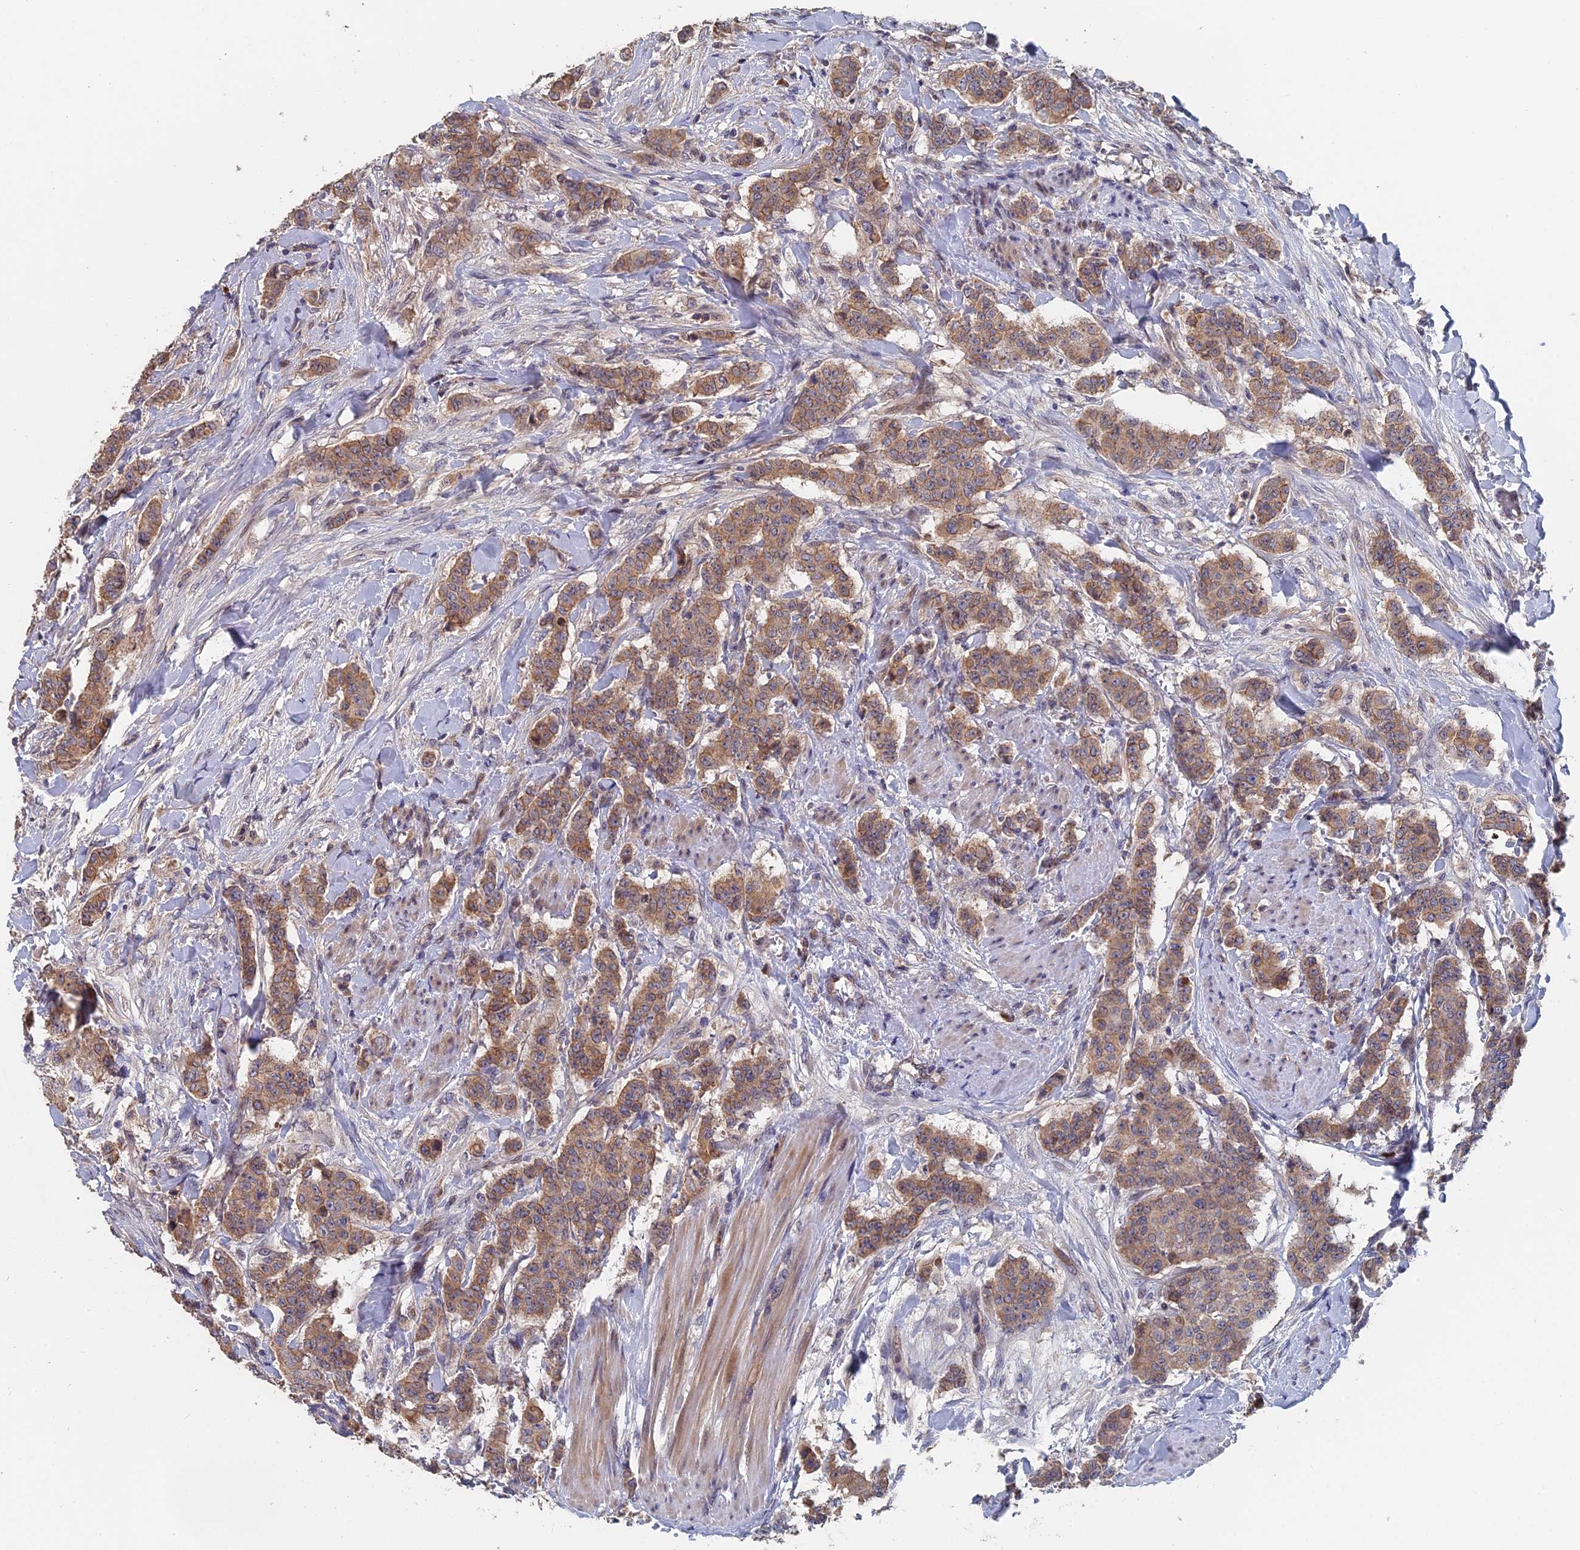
{"staining": {"intensity": "moderate", "quantity": ">75%", "location": "cytoplasmic/membranous"}, "tissue": "breast cancer", "cell_type": "Tumor cells", "image_type": "cancer", "snomed": [{"axis": "morphology", "description": "Duct carcinoma"}, {"axis": "topography", "description": "Breast"}], "caption": "Tumor cells display medium levels of moderate cytoplasmic/membranous positivity in approximately >75% of cells in infiltrating ductal carcinoma (breast).", "gene": "SLC33A1", "patient": {"sex": "female", "age": 40}}